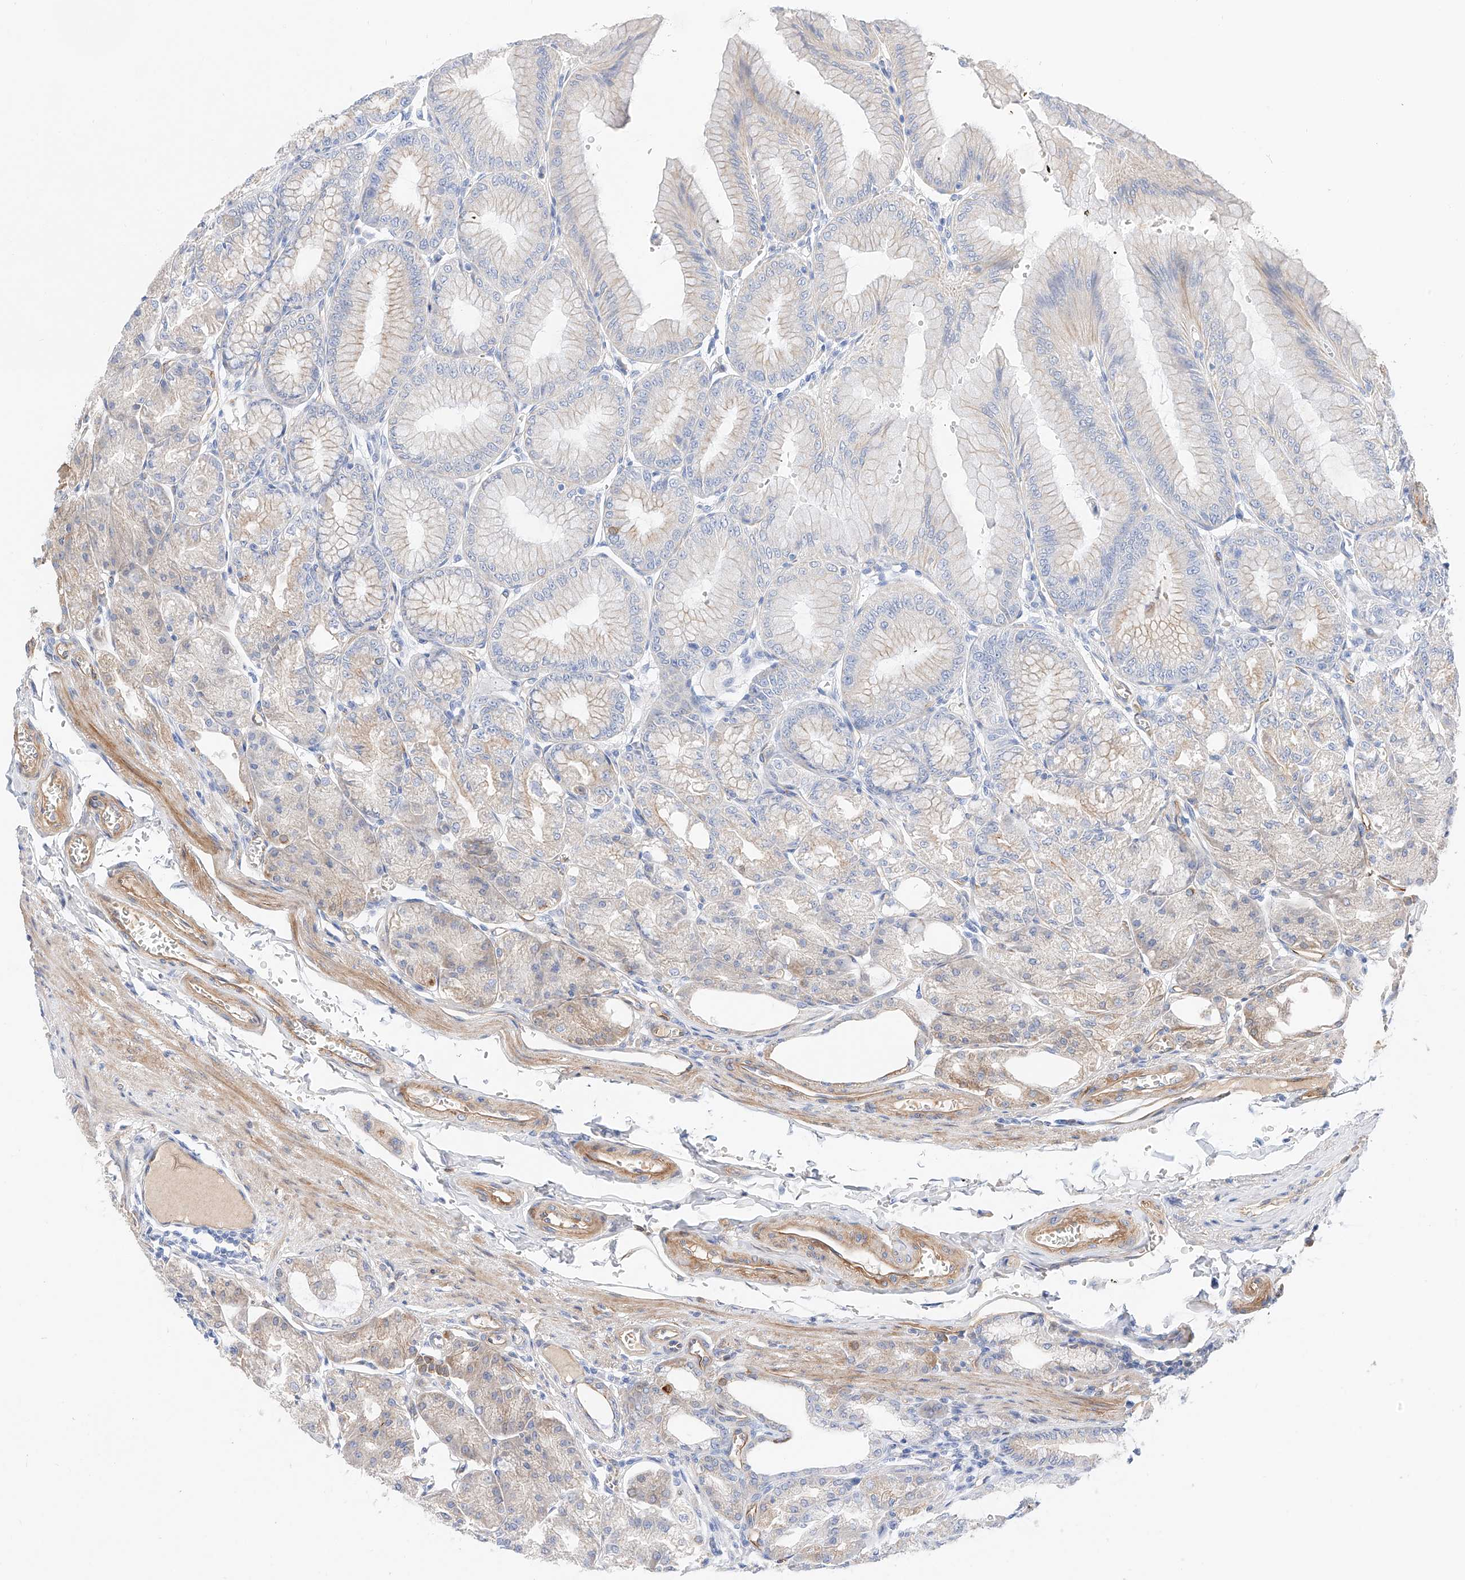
{"staining": {"intensity": "weak", "quantity": "<25%", "location": "cytoplasmic/membranous"}, "tissue": "stomach", "cell_type": "Glandular cells", "image_type": "normal", "snomed": [{"axis": "morphology", "description": "Normal tissue, NOS"}, {"axis": "topography", "description": "Stomach, lower"}], "caption": "This is an IHC image of unremarkable stomach. There is no staining in glandular cells.", "gene": "SBSPON", "patient": {"sex": "male", "age": 71}}